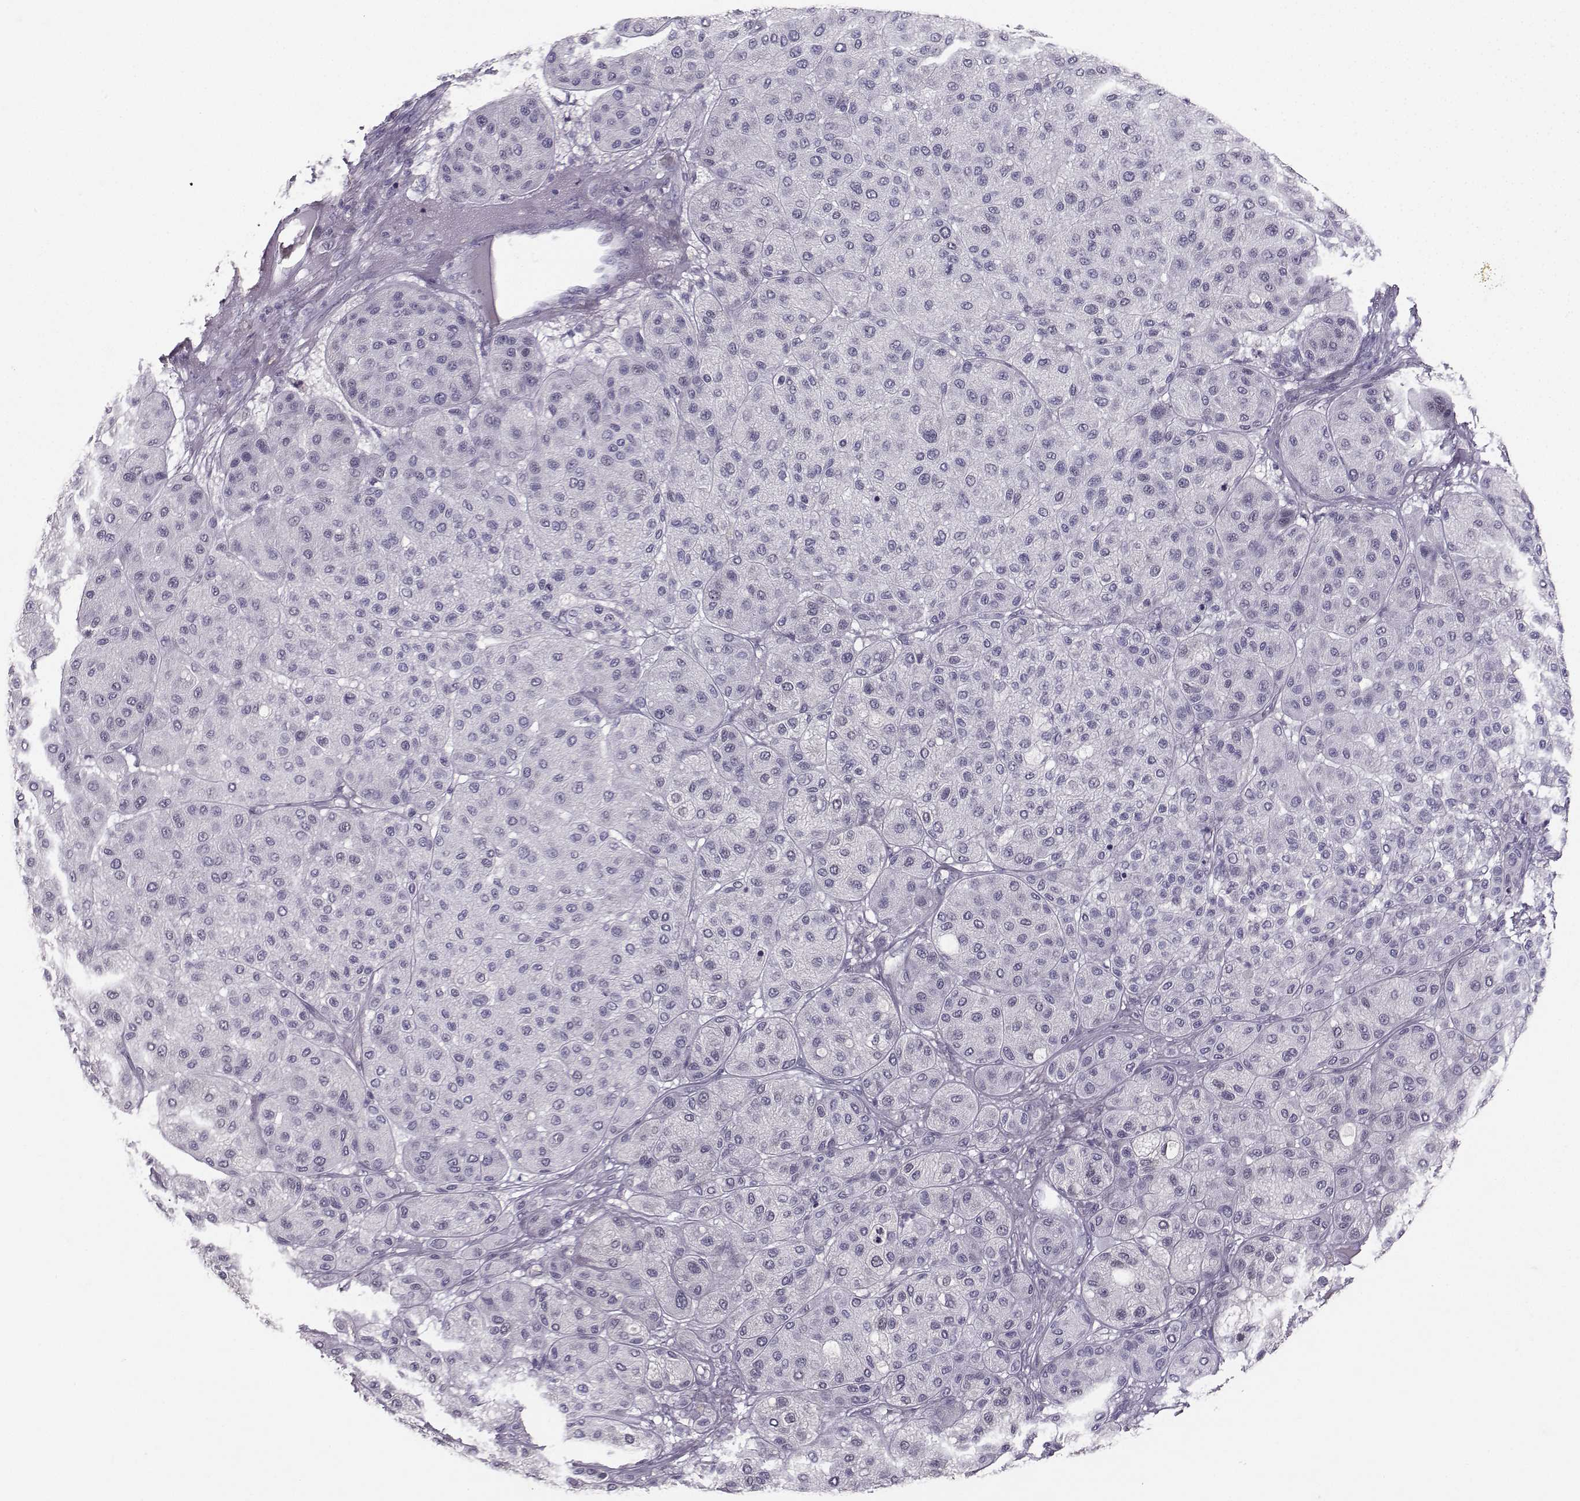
{"staining": {"intensity": "negative", "quantity": "none", "location": "none"}, "tissue": "melanoma", "cell_type": "Tumor cells", "image_type": "cancer", "snomed": [{"axis": "morphology", "description": "Malignant melanoma, Metastatic site"}, {"axis": "topography", "description": "Smooth muscle"}], "caption": "Photomicrograph shows no significant protein expression in tumor cells of malignant melanoma (metastatic site).", "gene": "PKP2", "patient": {"sex": "male", "age": 41}}